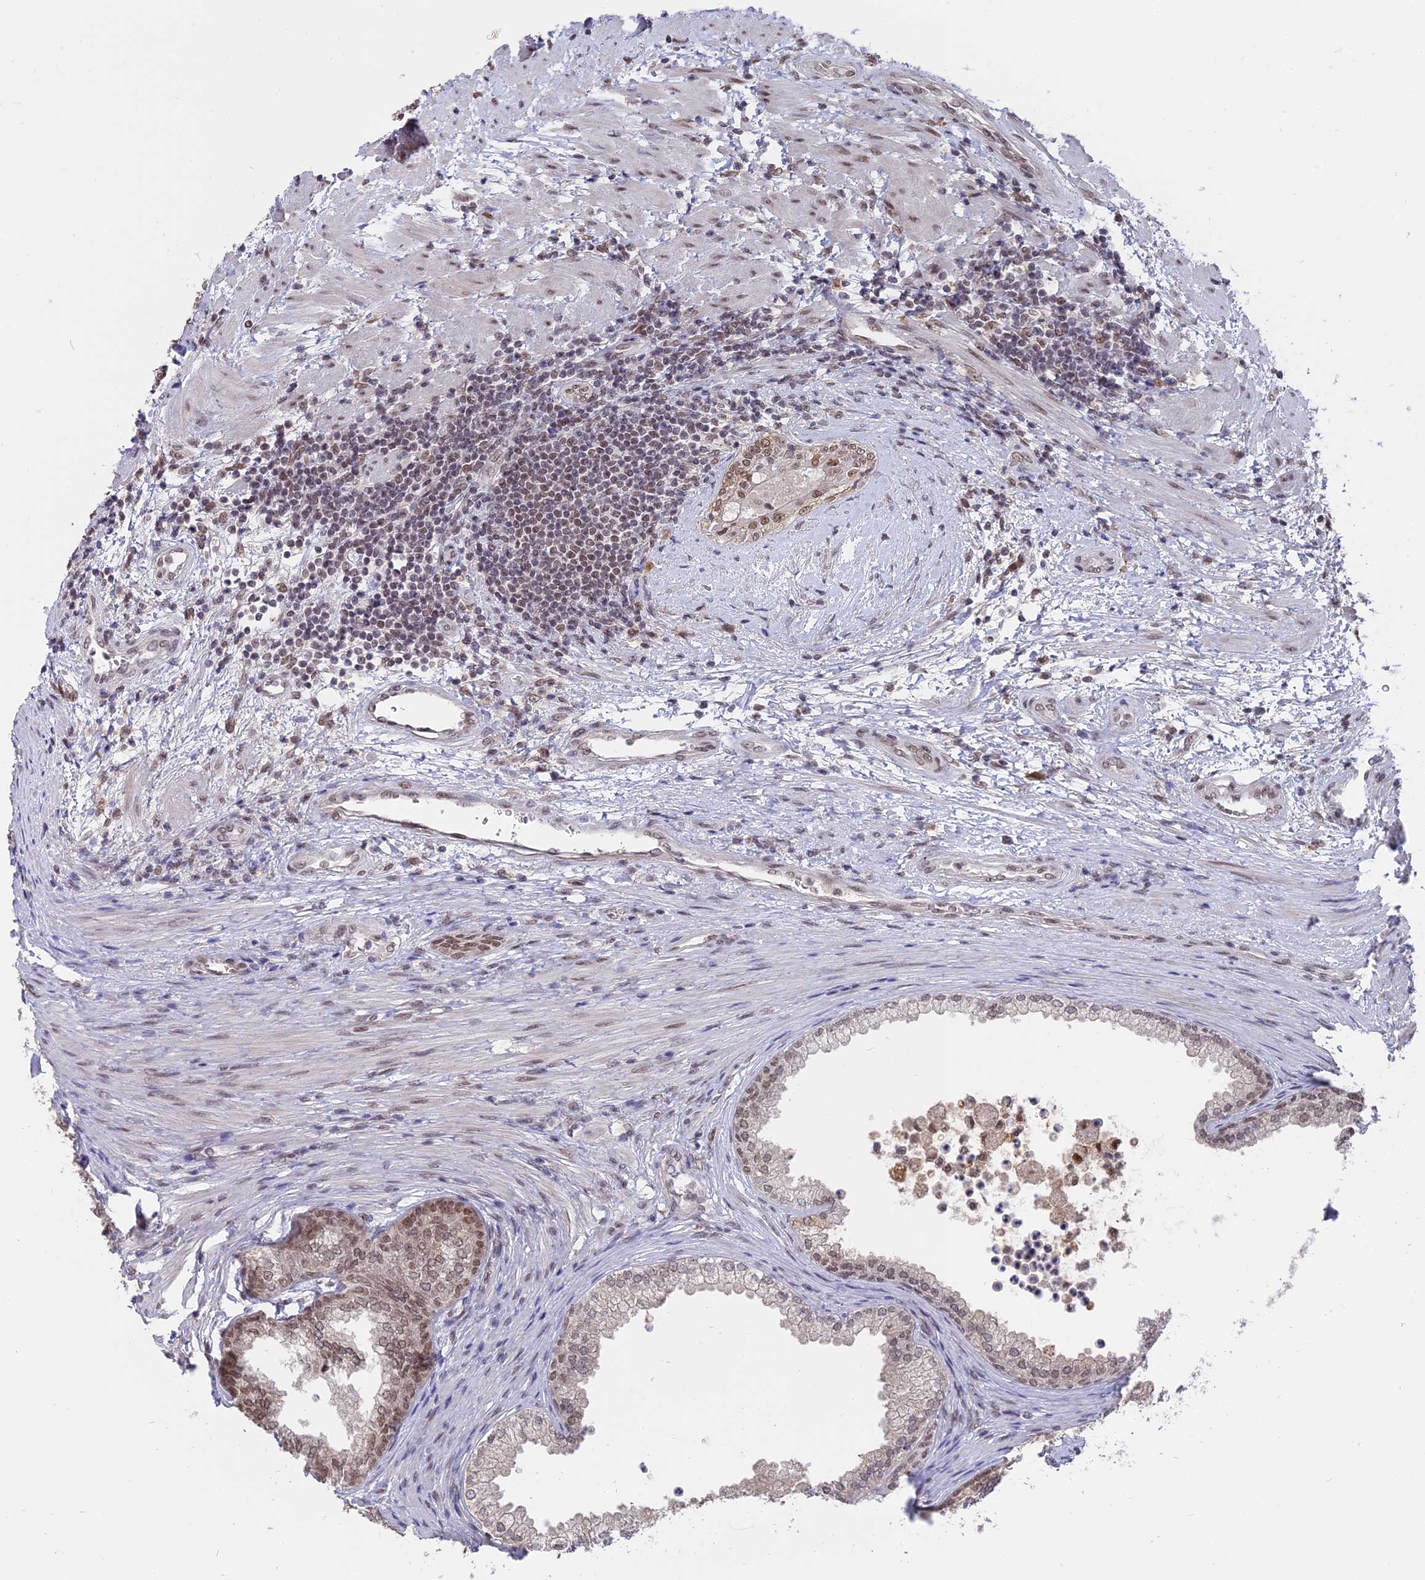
{"staining": {"intensity": "moderate", "quantity": ">75%", "location": "nuclear"}, "tissue": "prostate", "cell_type": "Glandular cells", "image_type": "normal", "snomed": [{"axis": "morphology", "description": "Normal tissue, NOS"}, {"axis": "topography", "description": "Prostate"}], "caption": "Human prostate stained with a brown dye exhibits moderate nuclear positive staining in about >75% of glandular cells.", "gene": "NR1H3", "patient": {"sex": "male", "age": 76}}